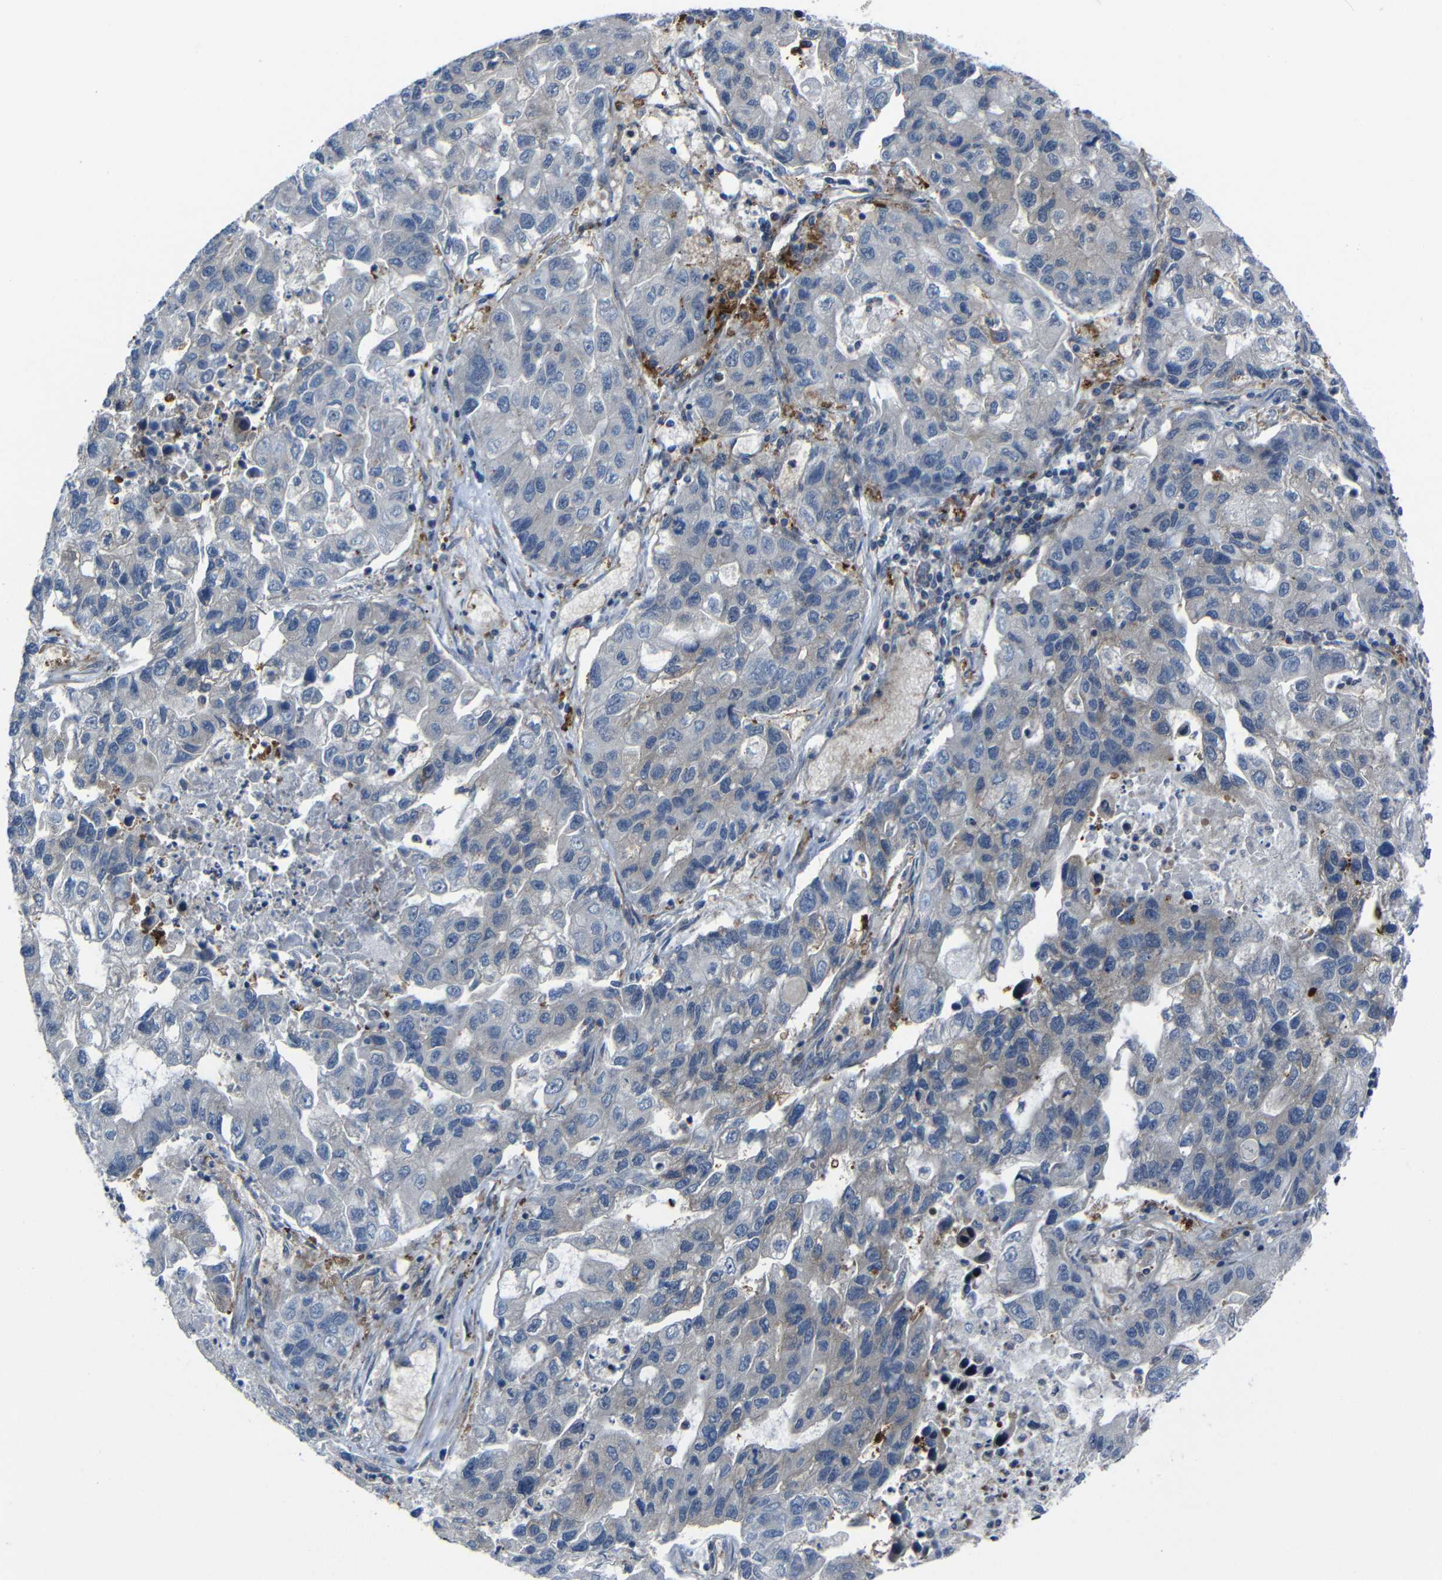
{"staining": {"intensity": "negative", "quantity": "none", "location": "none"}, "tissue": "lung cancer", "cell_type": "Tumor cells", "image_type": "cancer", "snomed": [{"axis": "morphology", "description": "Adenocarcinoma, NOS"}, {"axis": "topography", "description": "Lung"}], "caption": "A high-resolution image shows immunohistochemistry (IHC) staining of adenocarcinoma (lung), which exhibits no significant staining in tumor cells. (Brightfield microscopy of DAB (3,3'-diaminobenzidine) IHC at high magnification).", "gene": "KIAA0513", "patient": {"sex": "female", "age": 51}}